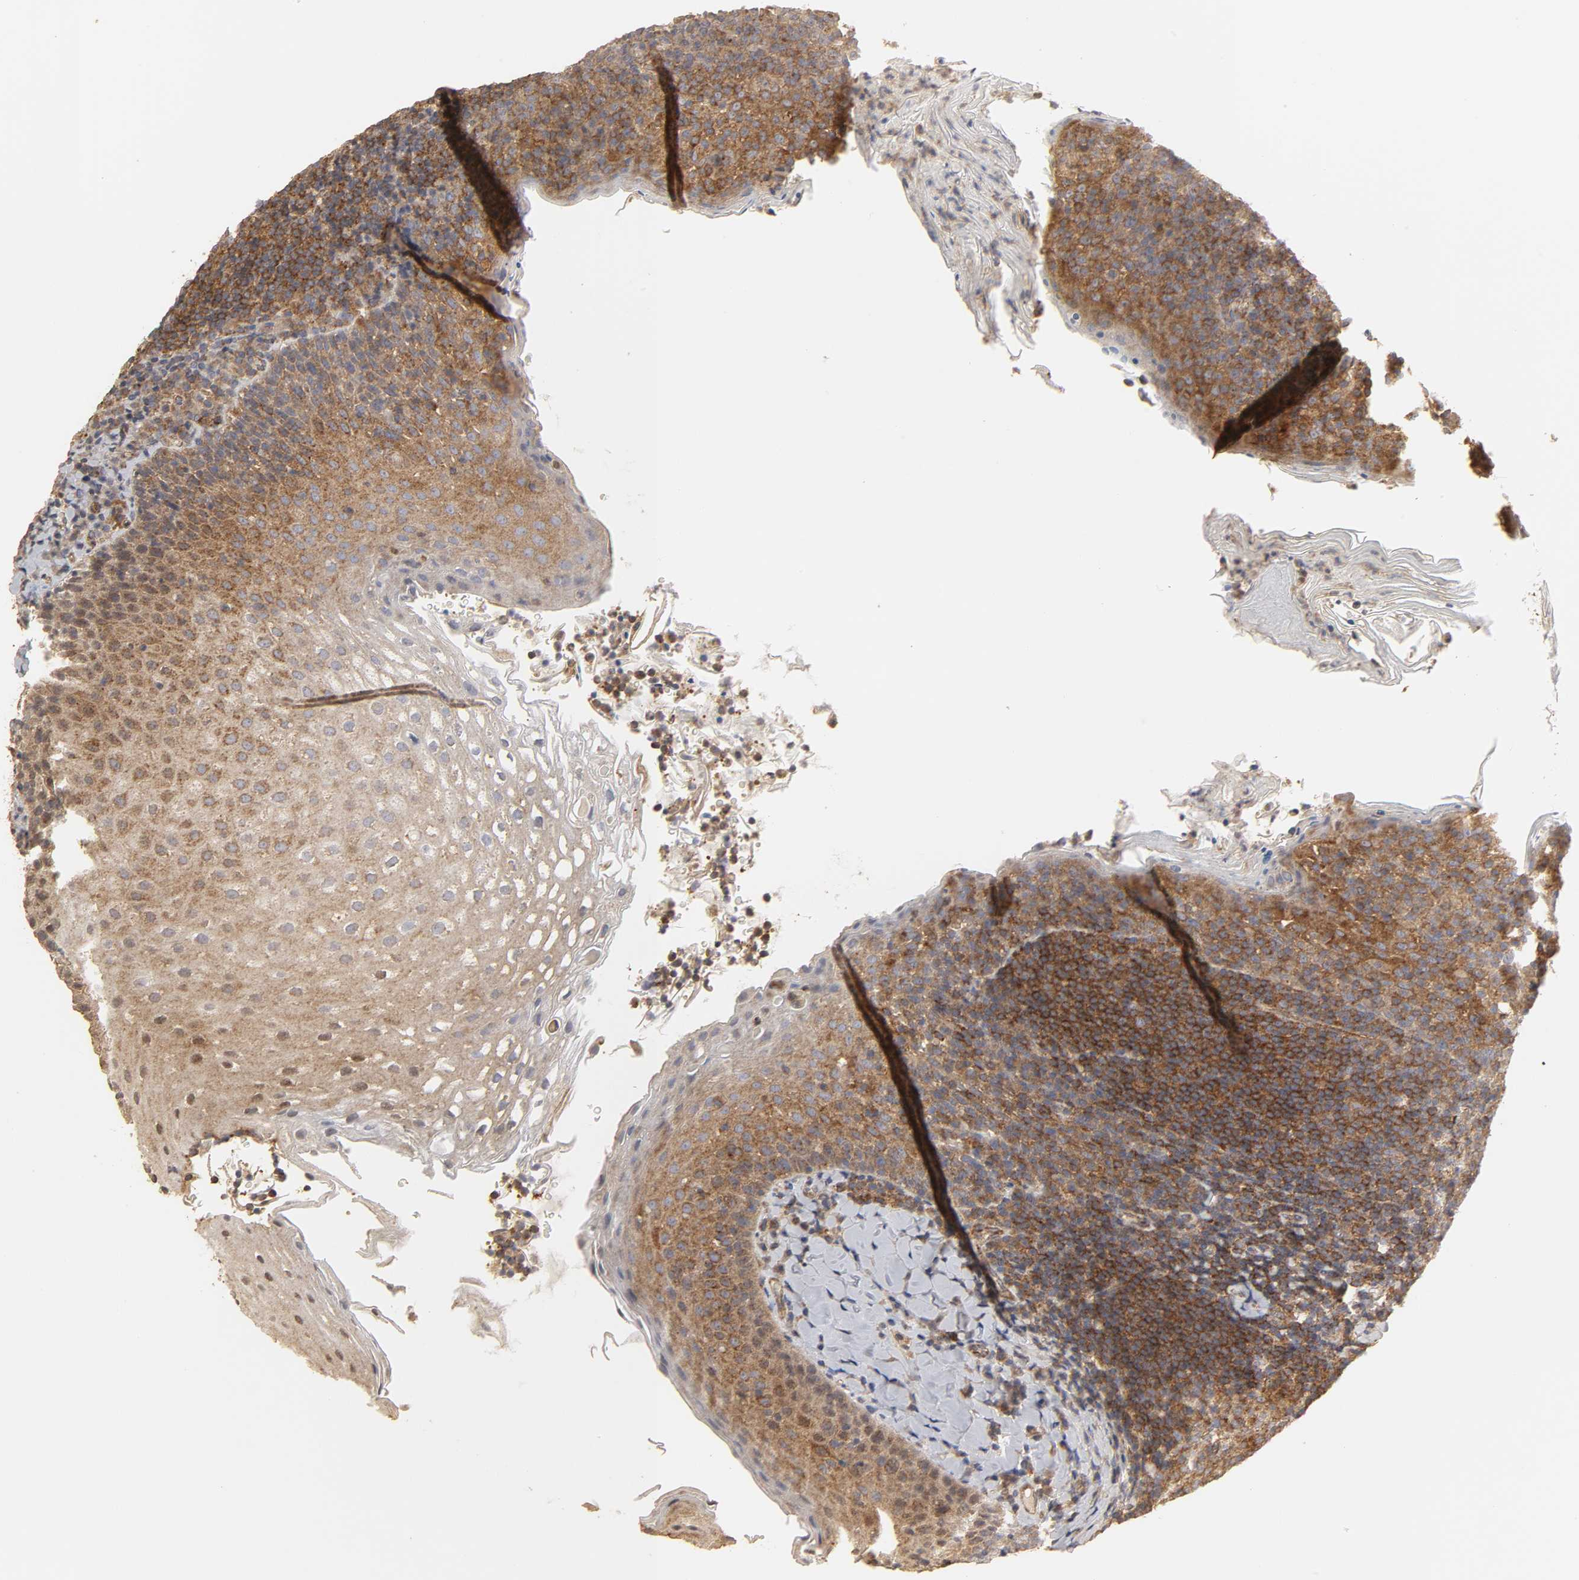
{"staining": {"intensity": "strong", "quantity": ">75%", "location": "cytoplasmic/membranous"}, "tissue": "tonsil", "cell_type": "Germinal center cells", "image_type": "normal", "snomed": [{"axis": "morphology", "description": "Normal tissue, NOS"}, {"axis": "topography", "description": "Tonsil"}], "caption": "IHC of normal tonsil displays high levels of strong cytoplasmic/membranous staining in approximately >75% of germinal center cells. (brown staining indicates protein expression, while blue staining denotes nuclei).", "gene": "SH3GLB1", "patient": {"sex": "male", "age": 31}}